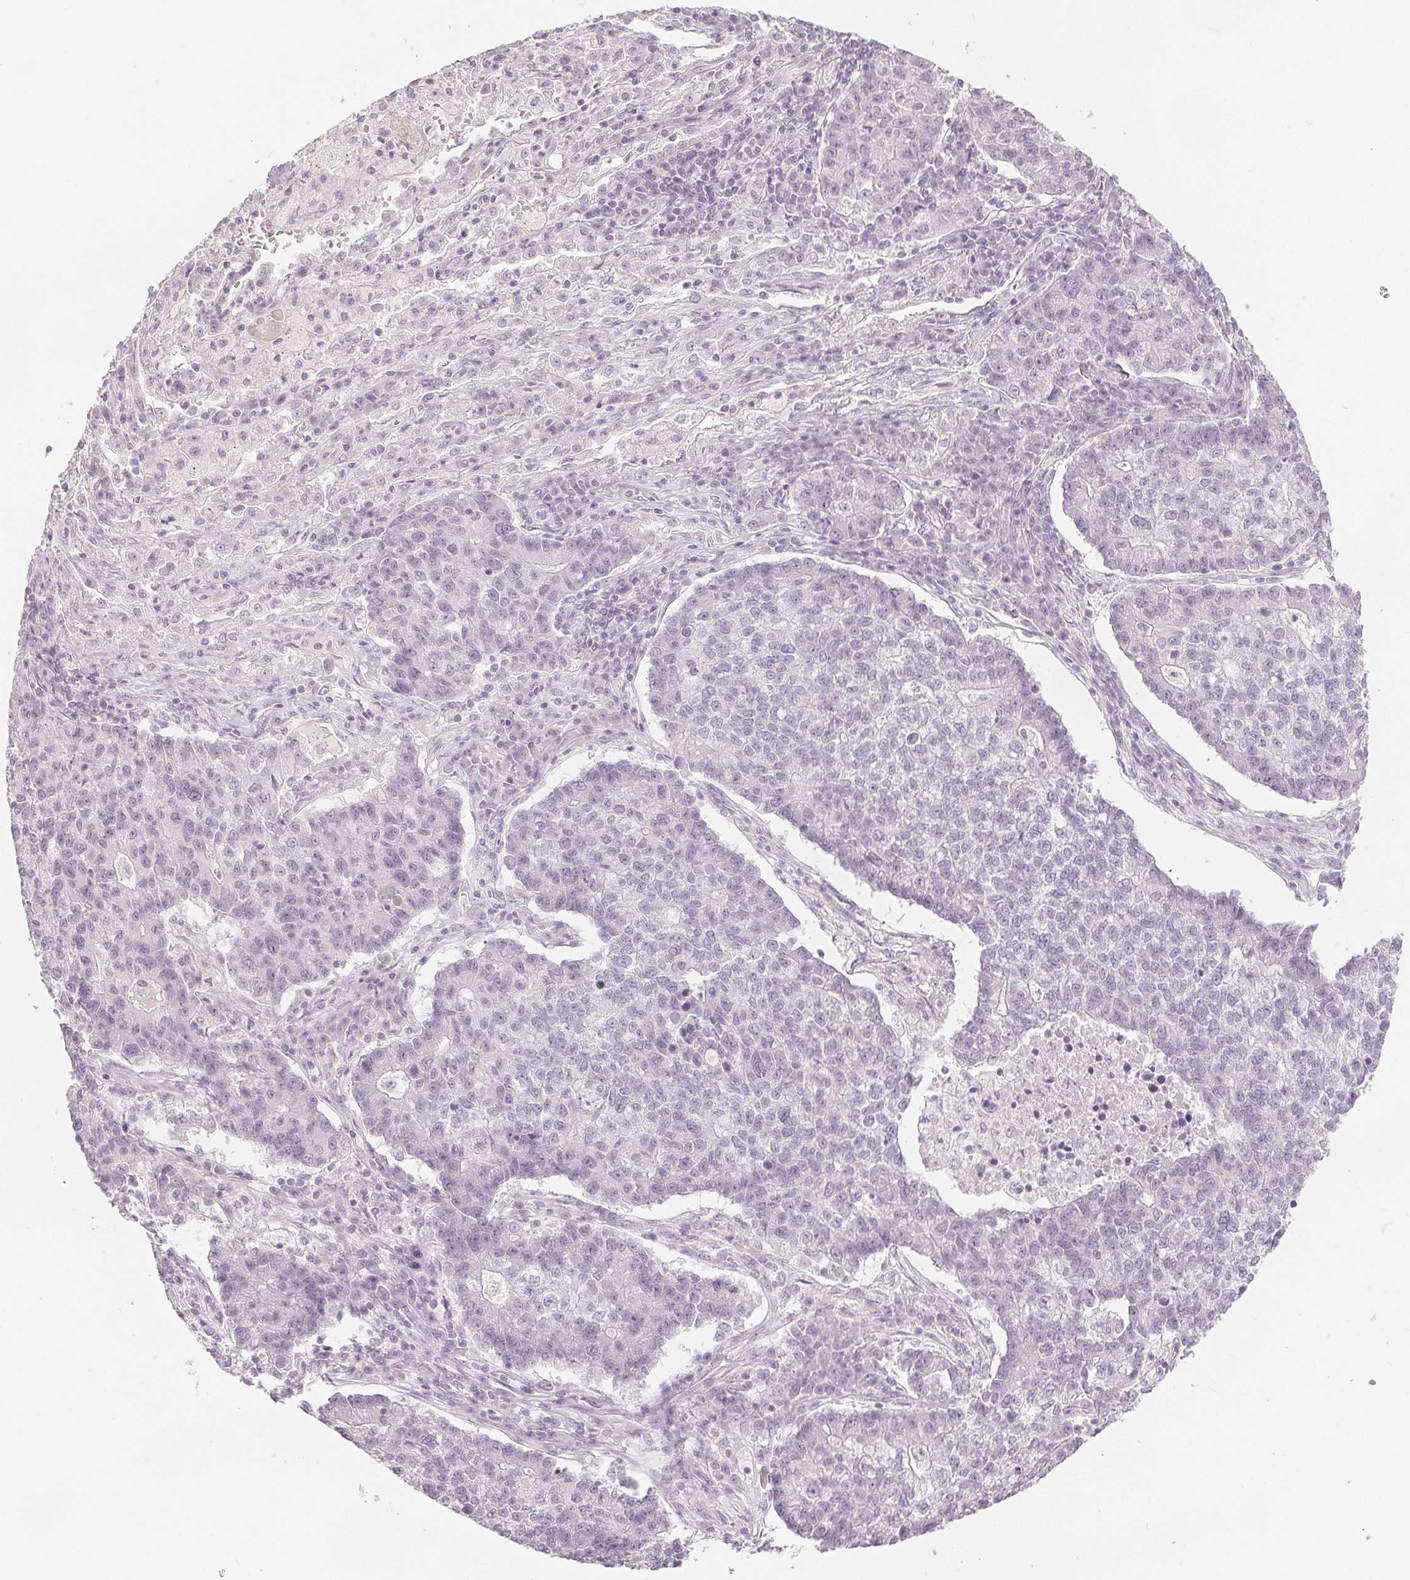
{"staining": {"intensity": "negative", "quantity": "none", "location": "none"}, "tissue": "lung cancer", "cell_type": "Tumor cells", "image_type": "cancer", "snomed": [{"axis": "morphology", "description": "Adenocarcinoma, NOS"}, {"axis": "topography", "description": "Lung"}], "caption": "Tumor cells show no significant staining in adenocarcinoma (lung). The staining was performed using DAB to visualize the protein expression in brown, while the nuclei were stained in blue with hematoxylin (Magnification: 20x).", "gene": "SLC27A5", "patient": {"sex": "male", "age": 57}}